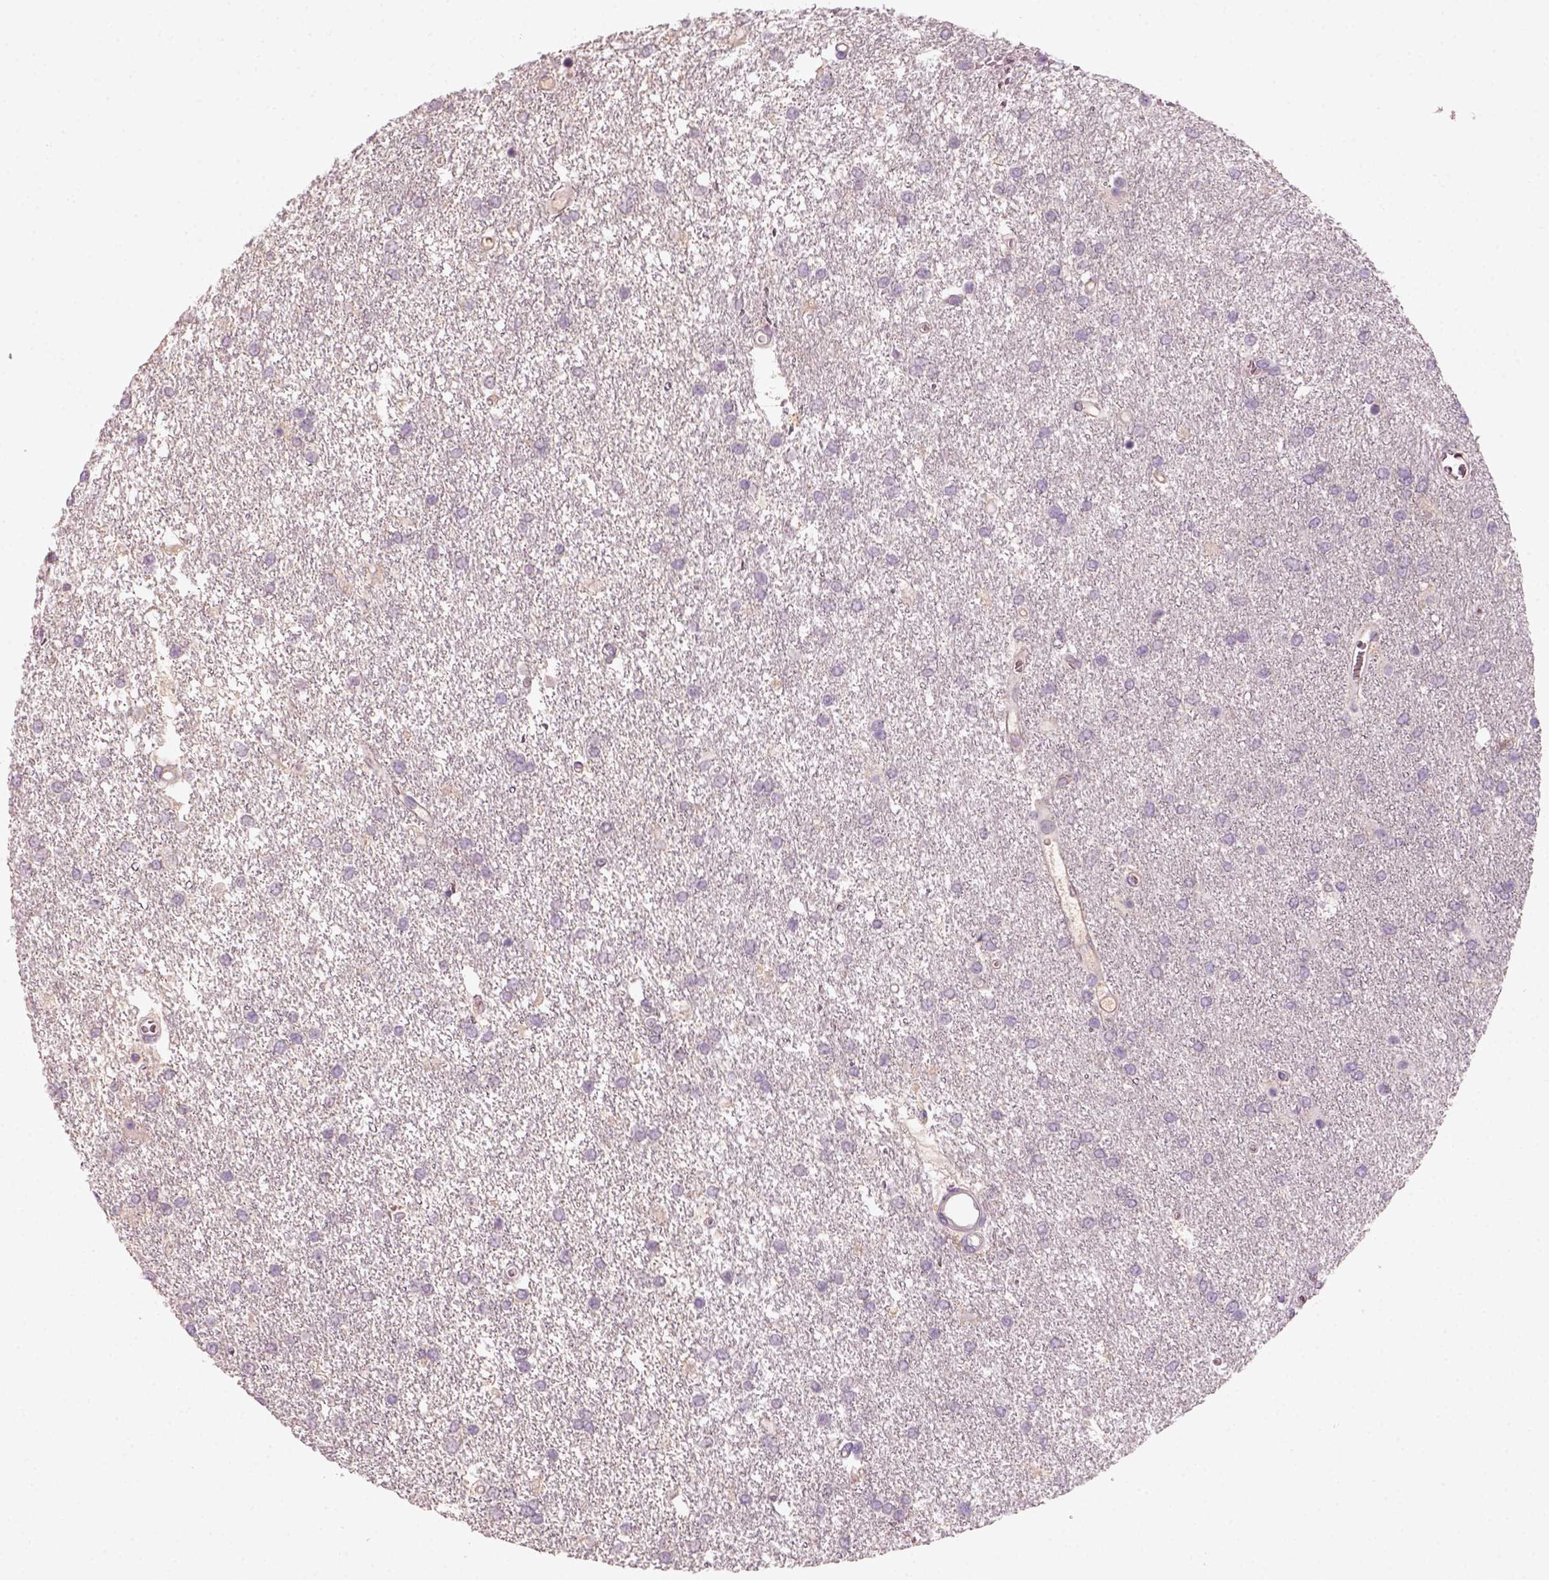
{"staining": {"intensity": "negative", "quantity": "none", "location": "none"}, "tissue": "glioma", "cell_type": "Tumor cells", "image_type": "cancer", "snomed": [{"axis": "morphology", "description": "Glioma, malignant, High grade"}, {"axis": "topography", "description": "Brain"}], "caption": "This photomicrograph is of glioma stained with IHC to label a protein in brown with the nuclei are counter-stained blue. There is no positivity in tumor cells.", "gene": "AQP9", "patient": {"sex": "female", "age": 61}}